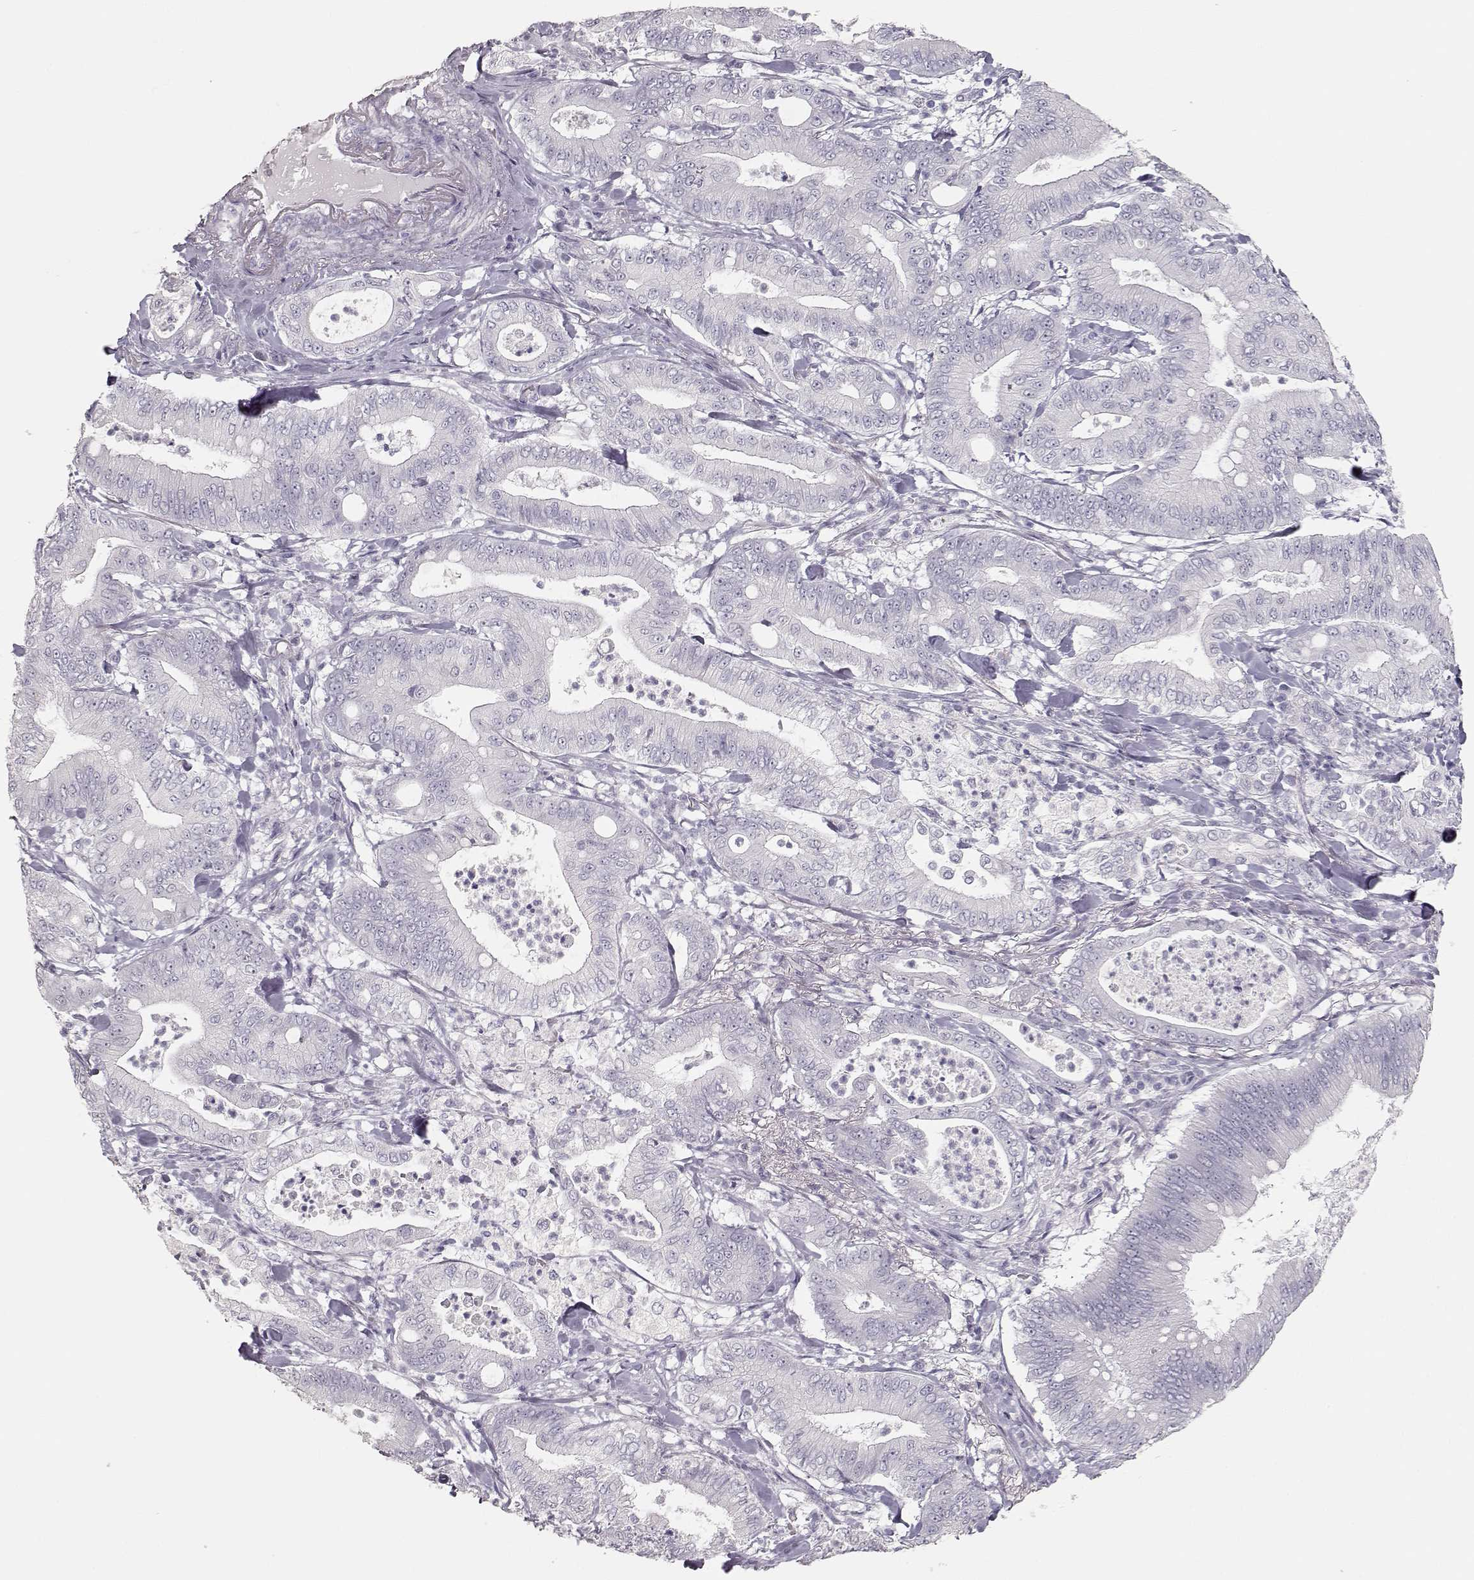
{"staining": {"intensity": "negative", "quantity": "none", "location": "none"}, "tissue": "pancreatic cancer", "cell_type": "Tumor cells", "image_type": "cancer", "snomed": [{"axis": "morphology", "description": "Adenocarcinoma, NOS"}, {"axis": "topography", "description": "Pancreas"}], "caption": "Histopathology image shows no significant protein positivity in tumor cells of pancreatic adenocarcinoma.", "gene": "TKTL1", "patient": {"sex": "male", "age": 71}}